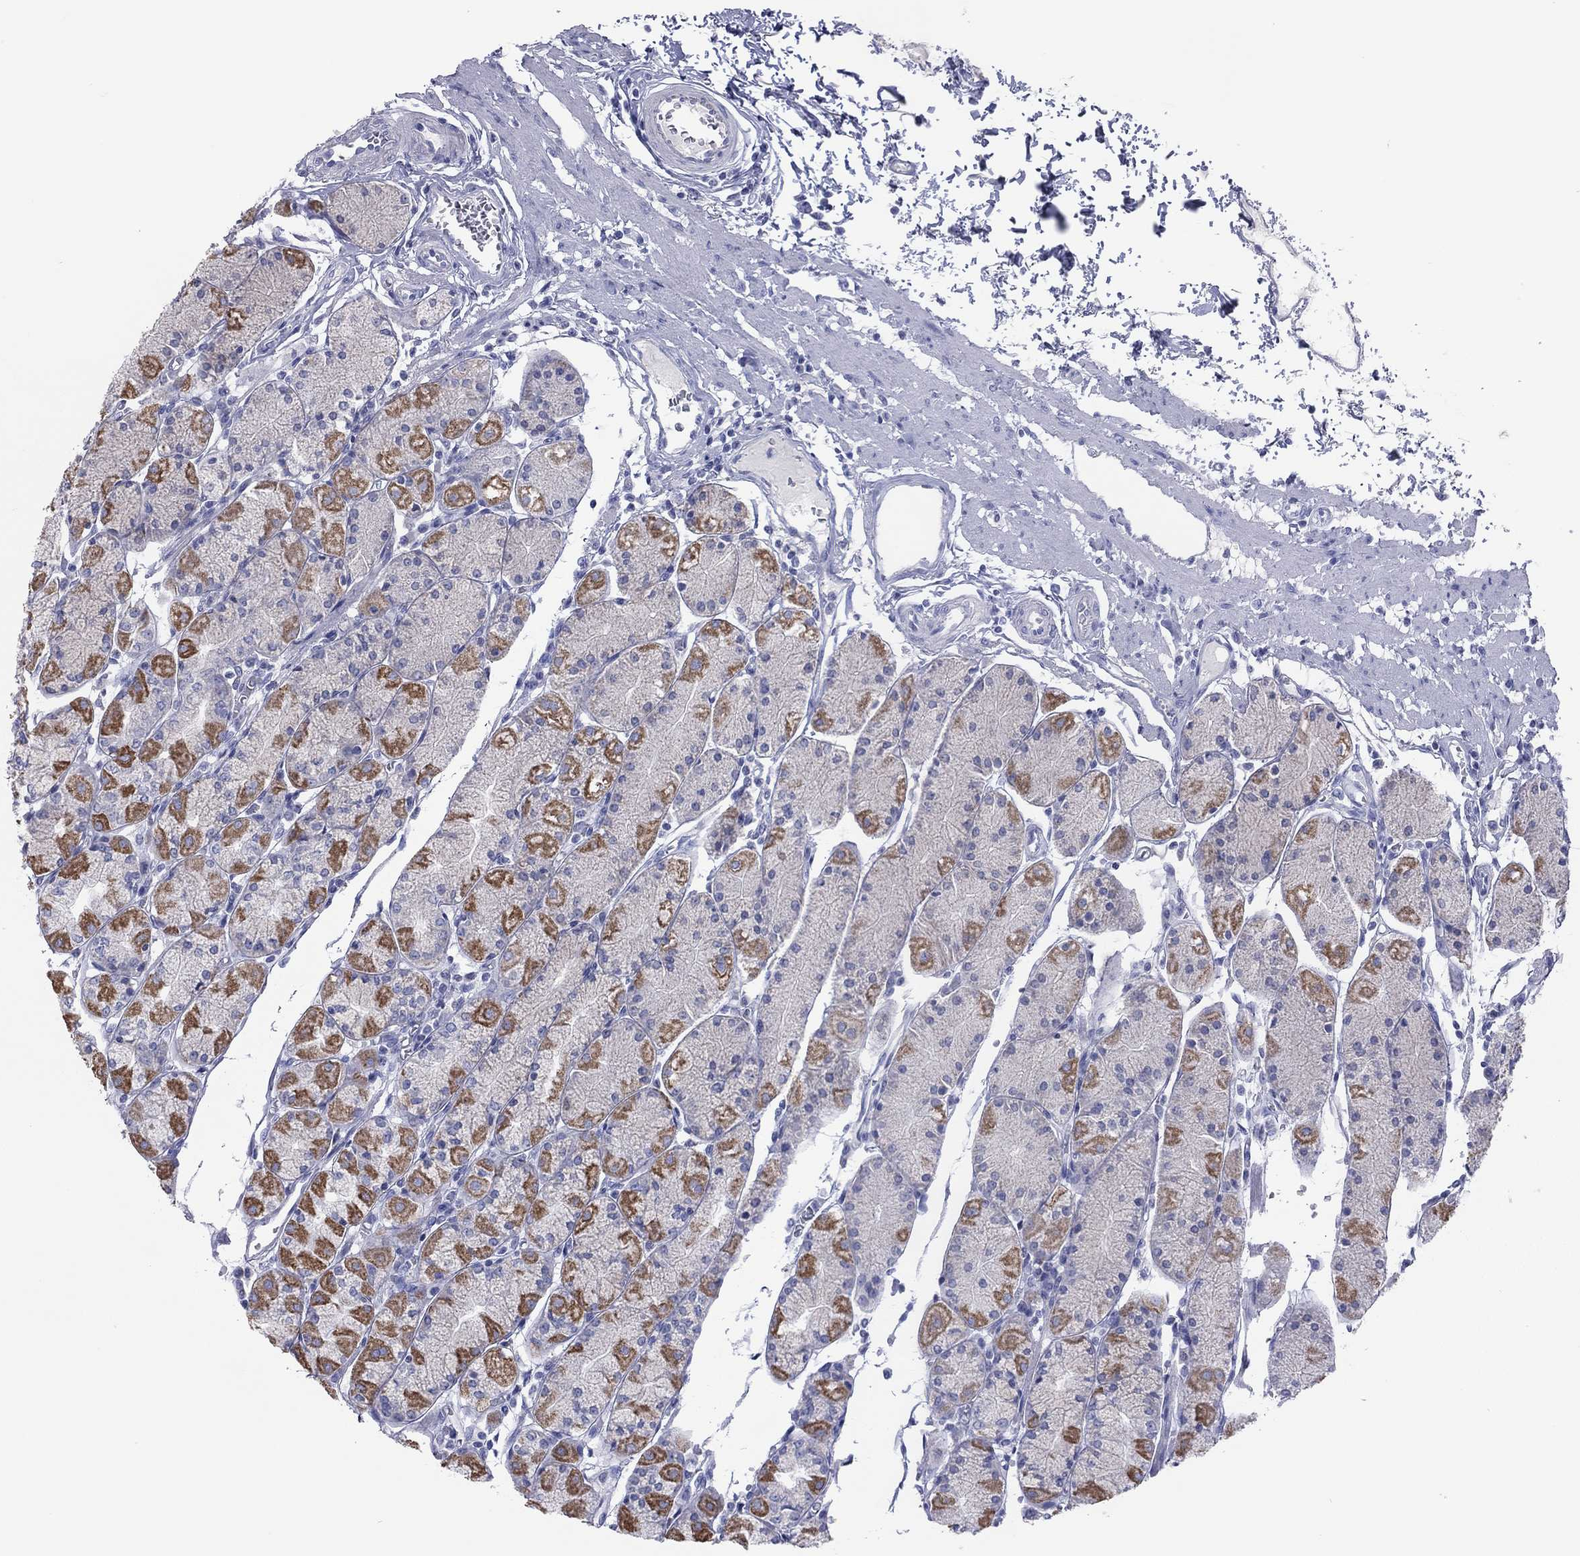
{"staining": {"intensity": "strong", "quantity": "<25%", "location": "cytoplasmic/membranous"}, "tissue": "stomach", "cell_type": "Glandular cells", "image_type": "normal", "snomed": [{"axis": "morphology", "description": "Normal tissue, NOS"}, {"axis": "topography", "description": "Stomach, upper"}], "caption": "DAB (3,3'-diaminobenzidine) immunohistochemical staining of normal human stomach demonstrates strong cytoplasmic/membranous protein staining in approximately <25% of glandular cells.", "gene": "VSIG10", "patient": {"sex": "male", "age": 69}}